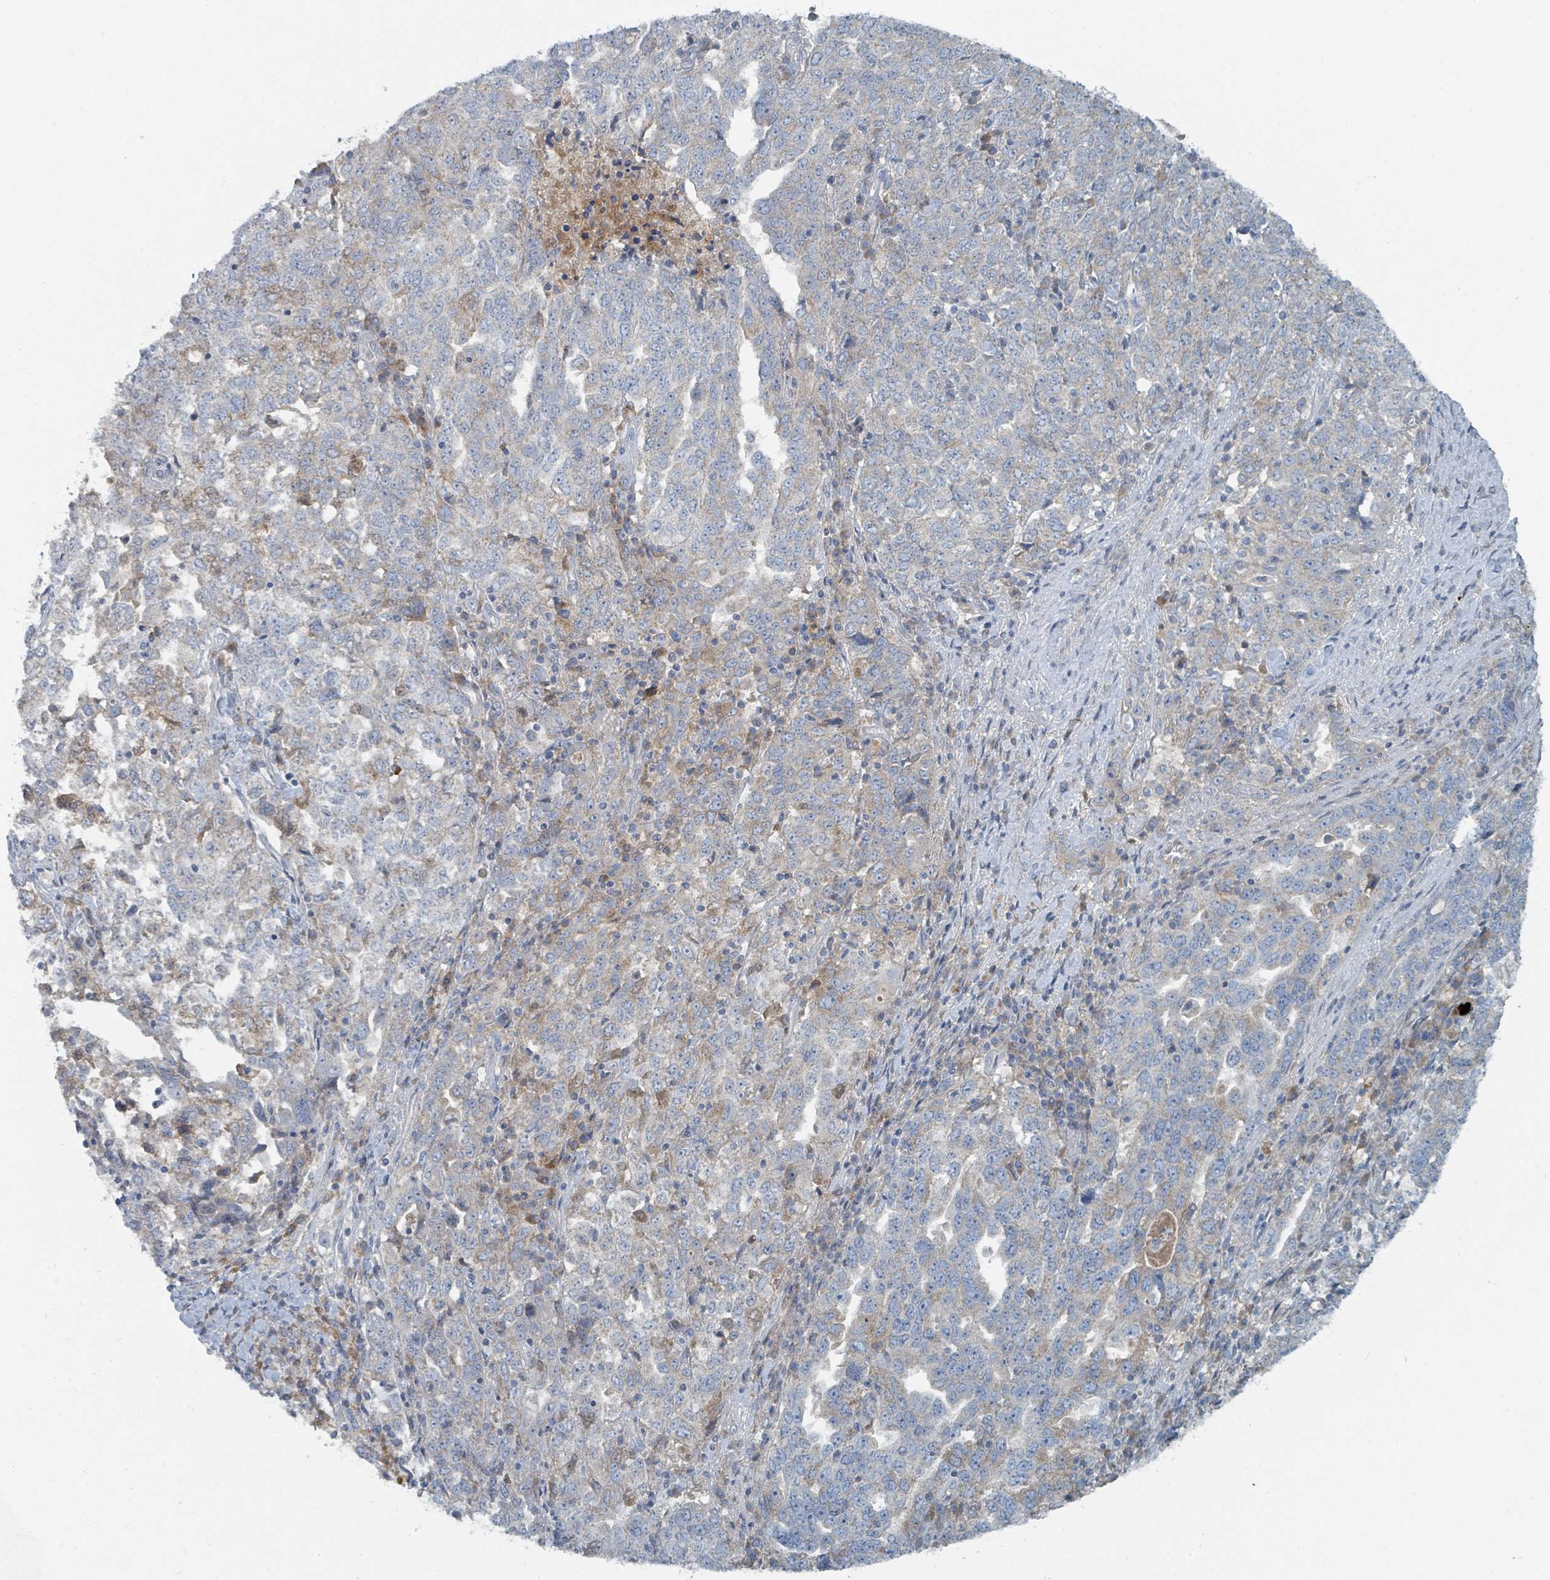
{"staining": {"intensity": "weak", "quantity": "25%-75%", "location": "cytoplasmic/membranous"}, "tissue": "ovarian cancer", "cell_type": "Tumor cells", "image_type": "cancer", "snomed": [{"axis": "morphology", "description": "Carcinoma, endometroid"}, {"axis": "topography", "description": "Ovary"}], "caption": "Immunohistochemical staining of human endometroid carcinoma (ovarian) exhibits low levels of weak cytoplasmic/membranous expression in about 25%-75% of tumor cells.", "gene": "RASA4", "patient": {"sex": "female", "age": 62}}